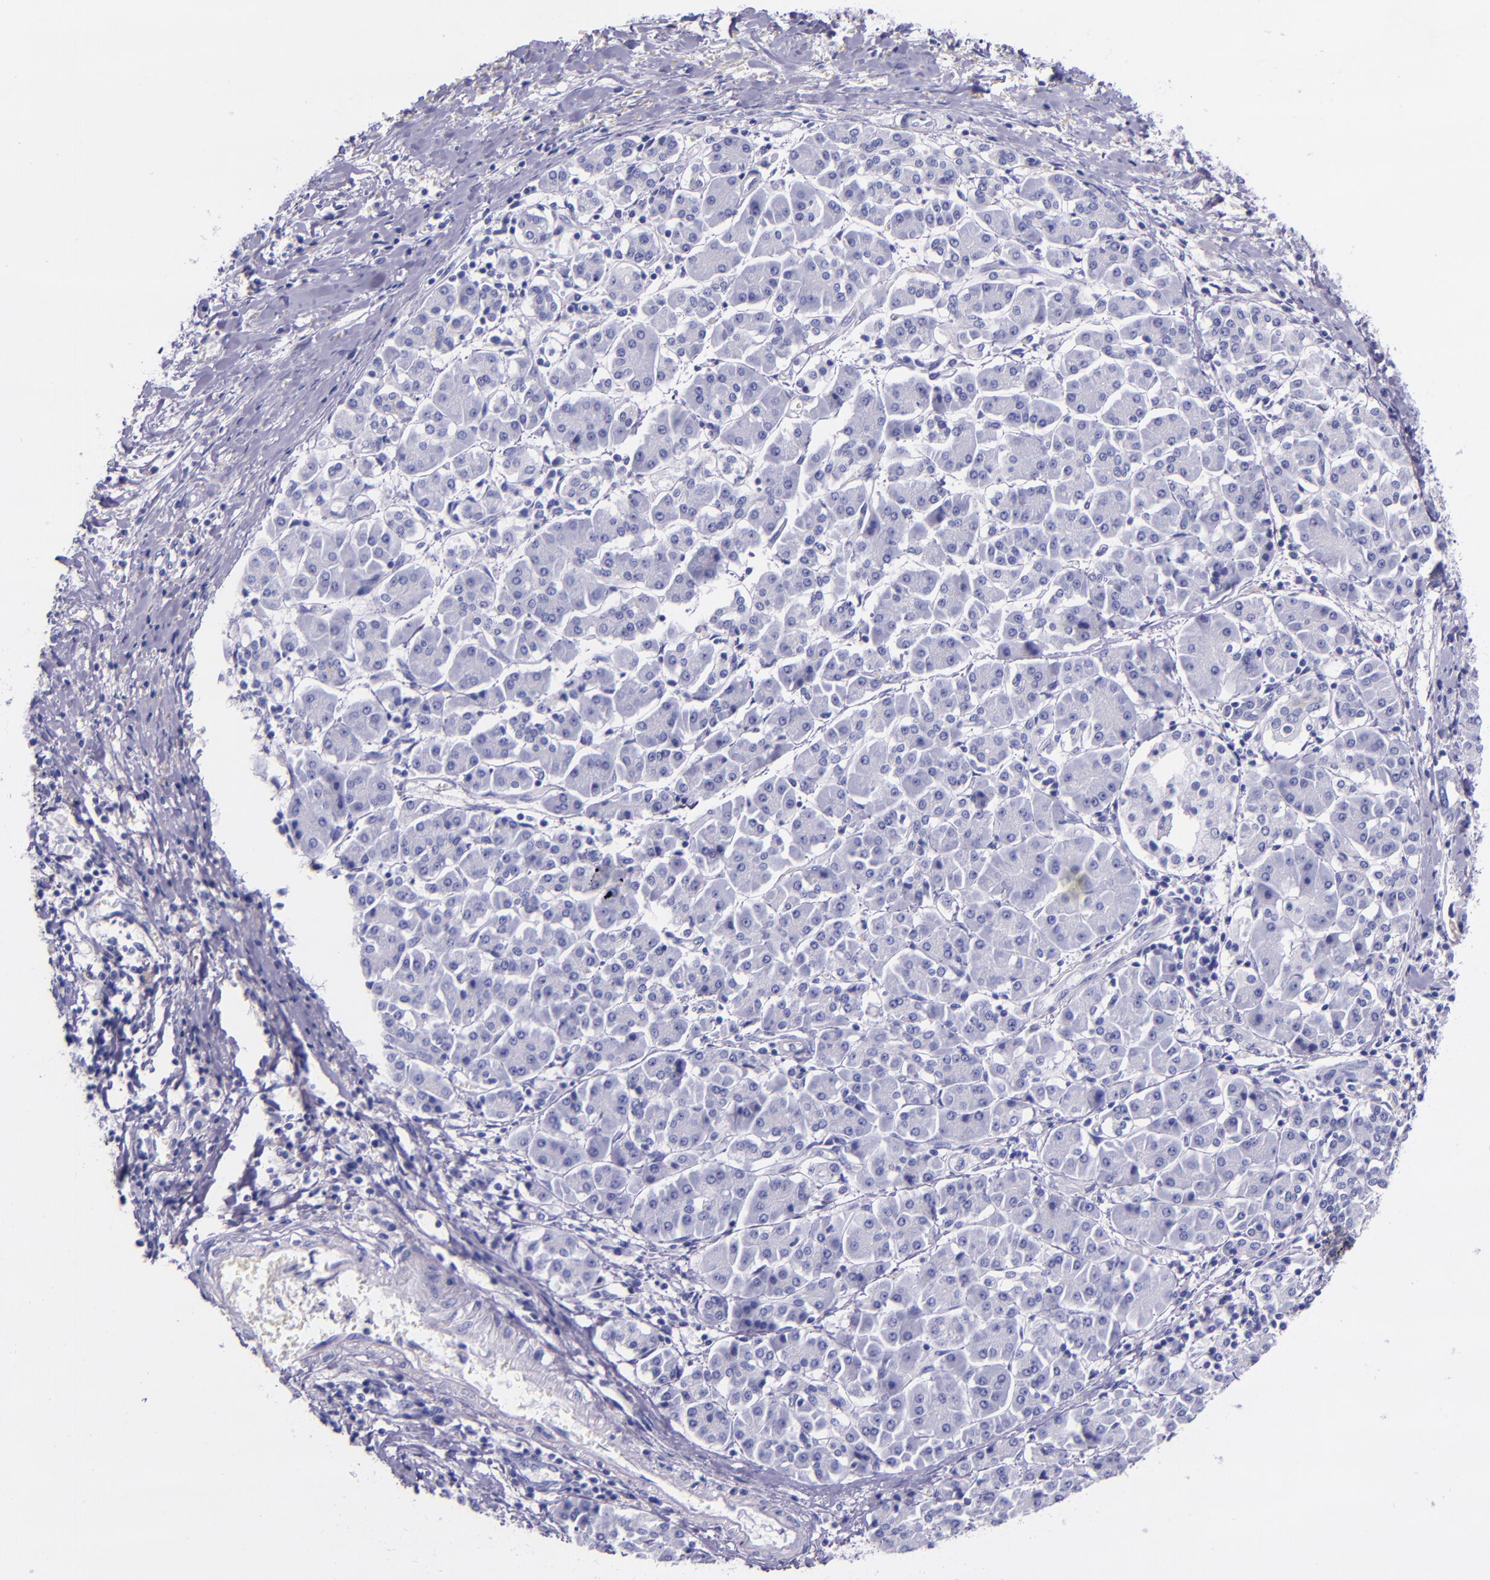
{"staining": {"intensity": "negative", "quantity": "none", "location": "none"}, "tissue": "pancreatic cancer", "cell_type": "Tumor cells", "image_type": "cancer", "snomed": [{"axis": "morphology", "description": "Adenocarcinoma, NOS"}, {"axis": "topography", "description": "Pancreas"}], "caption": "IHC micrograph of pancreatic cancer stained for a protein (brown), which exhibits no expression in tumor cells.", "gene": "SLPI", "patient": {"sex": "female", "age": 57}}